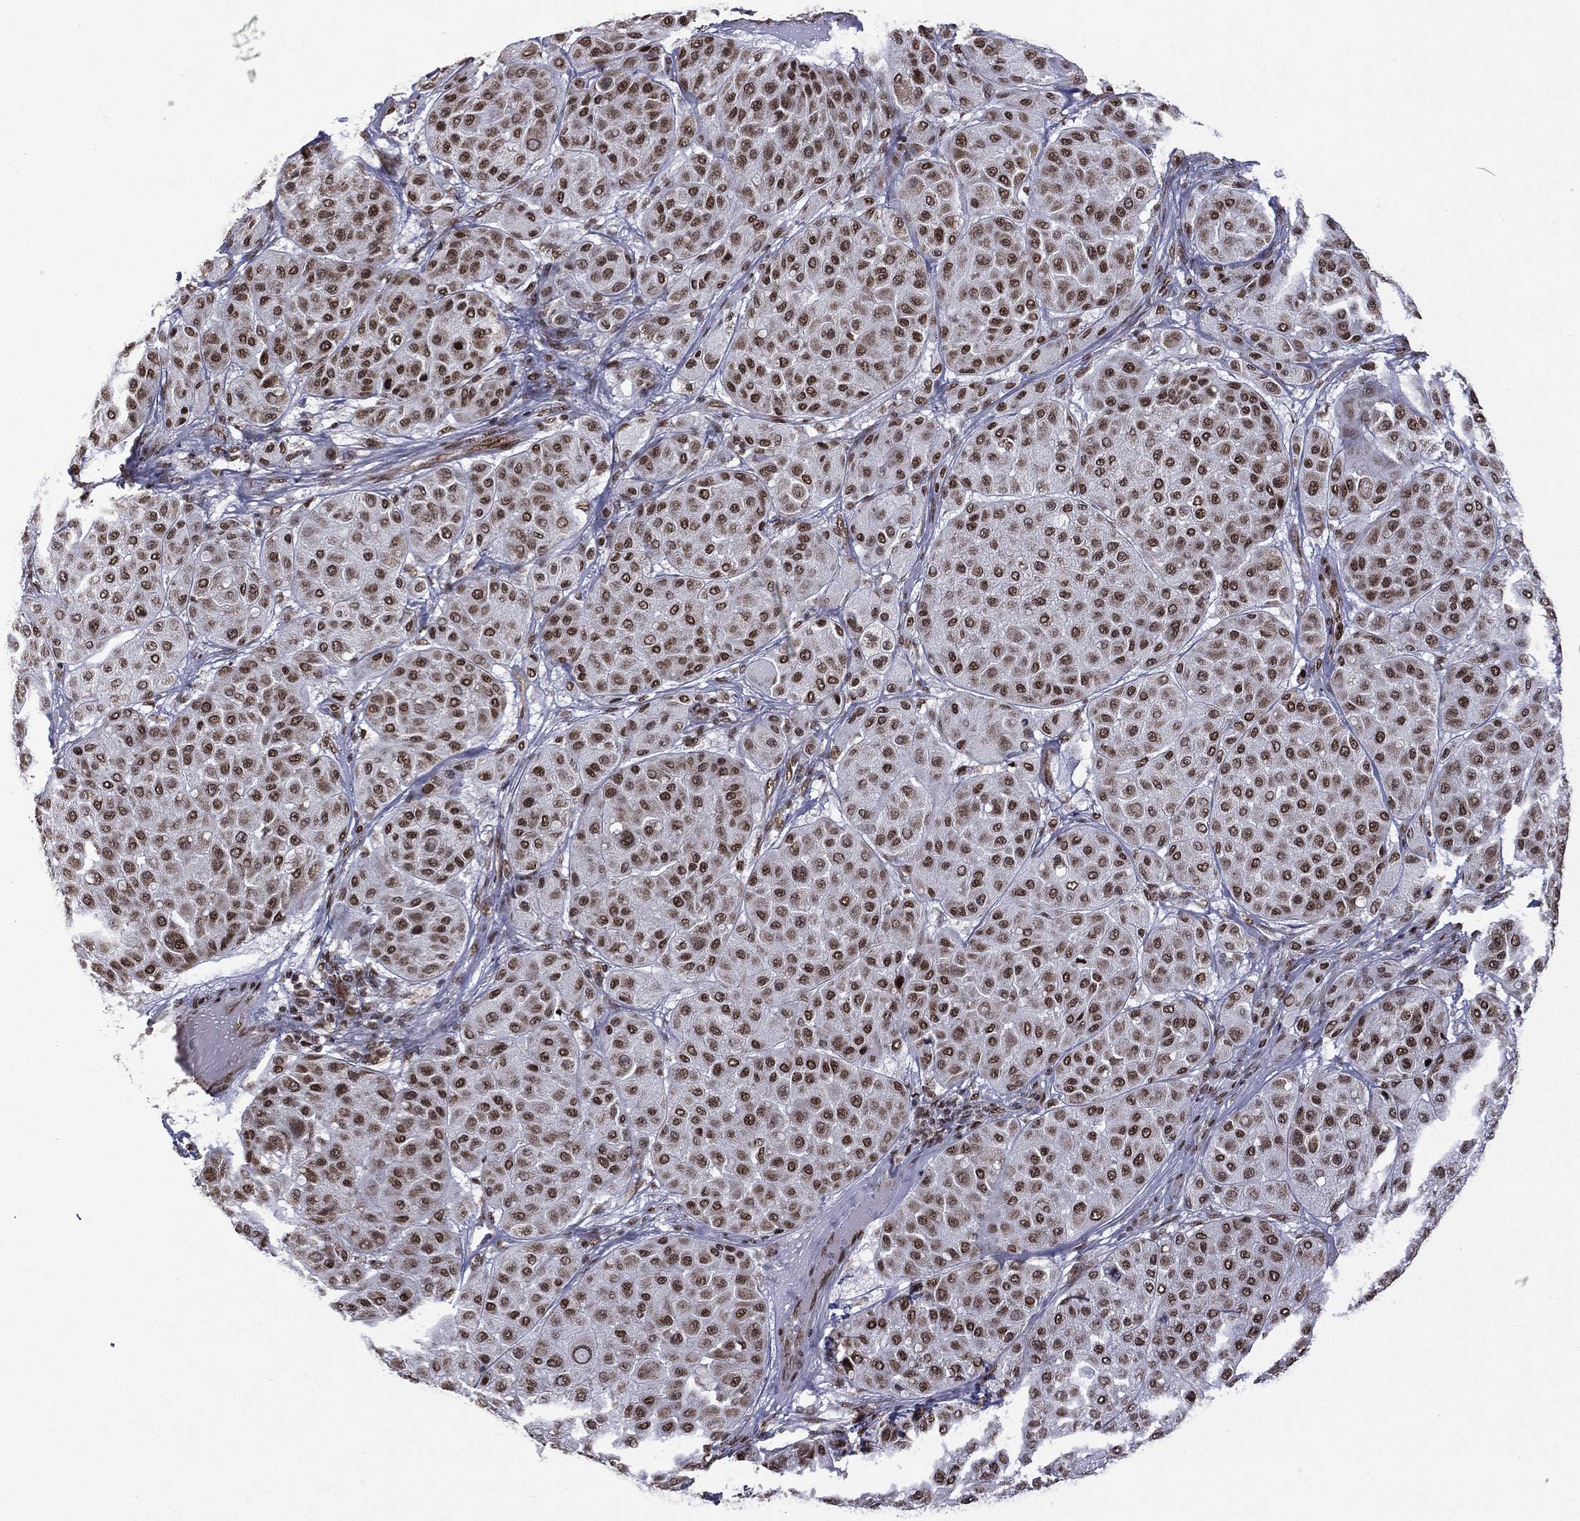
{"staining": {"intensity": "strong", "quantity": ">75%", "location": "nuclear"}, "tissue": "melanoma", "cell_type": "Tumor cells", "image_type": "cancer", "snomed": [{"axis": "morphology", "description": "Malignant melanoma, Metastatic site"}, {"axis": "topography", "description": "Smooth muscle"}], "caption": "Protein staining by IHC displays strong nuclear positivity in approximately >75% of tumor cells in melanoma. The staining was performed using DAB (3,3'-diaminobenzidine) to visualize the protein expression in brown, while the nuclei were stained in blue with hematoxylin (Magnification: 20x).", "gene": "C5orf24", "patient": {"sex": "male", "age": 41}}